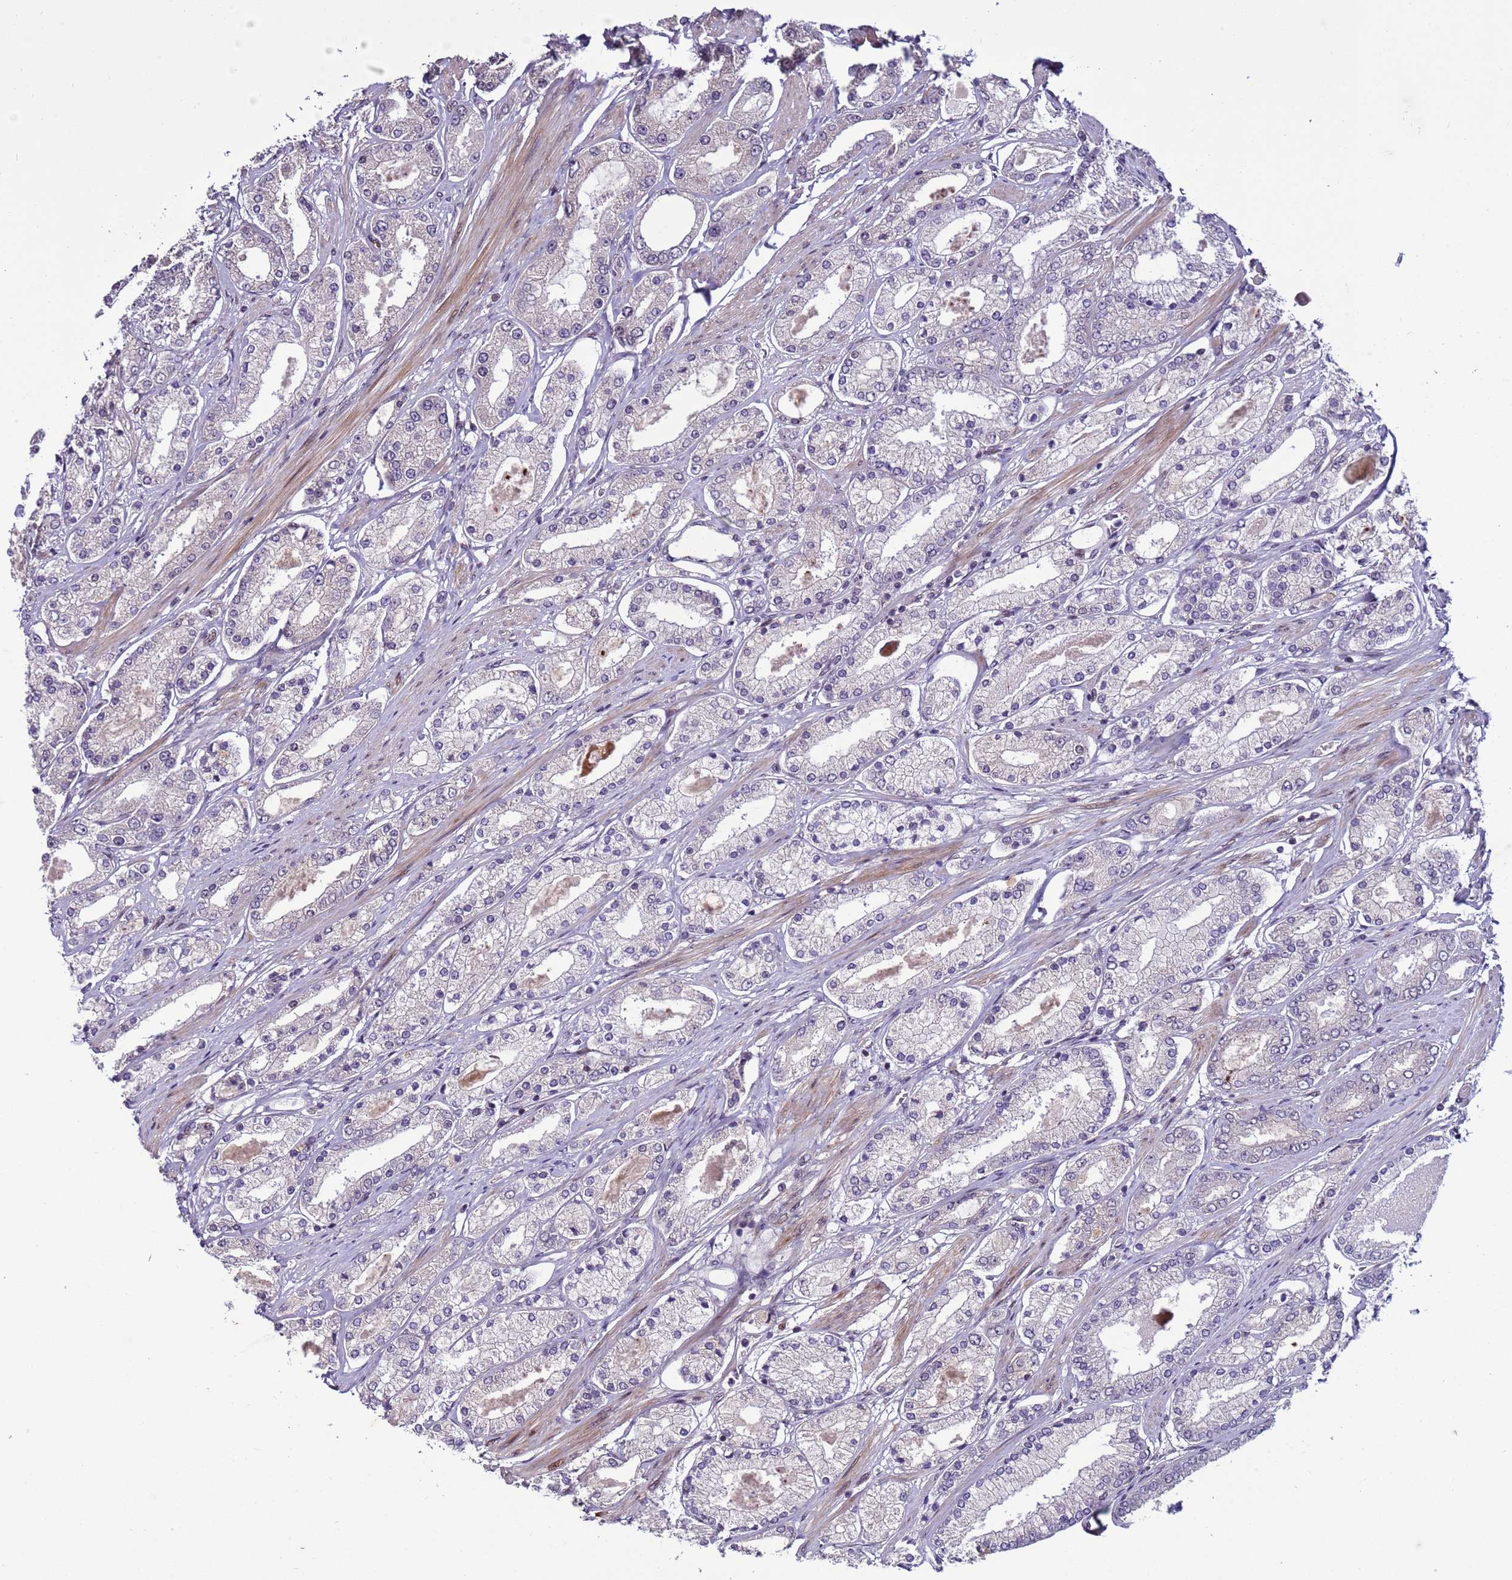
{"staining": {"intensity": "negative", "quantity": "none", "location": "none"}, "tissue": "prostate cancer", "cell_type": "Tumor cells", "image_type": "cancer", "snomed": [{"axis": "morphology", "description": "Adenocarcinoma, High grade"}, {"axis": "topography", "description": "Prostate"}], "caption": "An IHC micrograph of prostate adenocarcinoma (high-grade) is shown. There is no staining in tumor cells of prostate adenocarcinoma (high-grade).", "gene": "SHC3", "patient": {"sex": "male", "age": 69}}